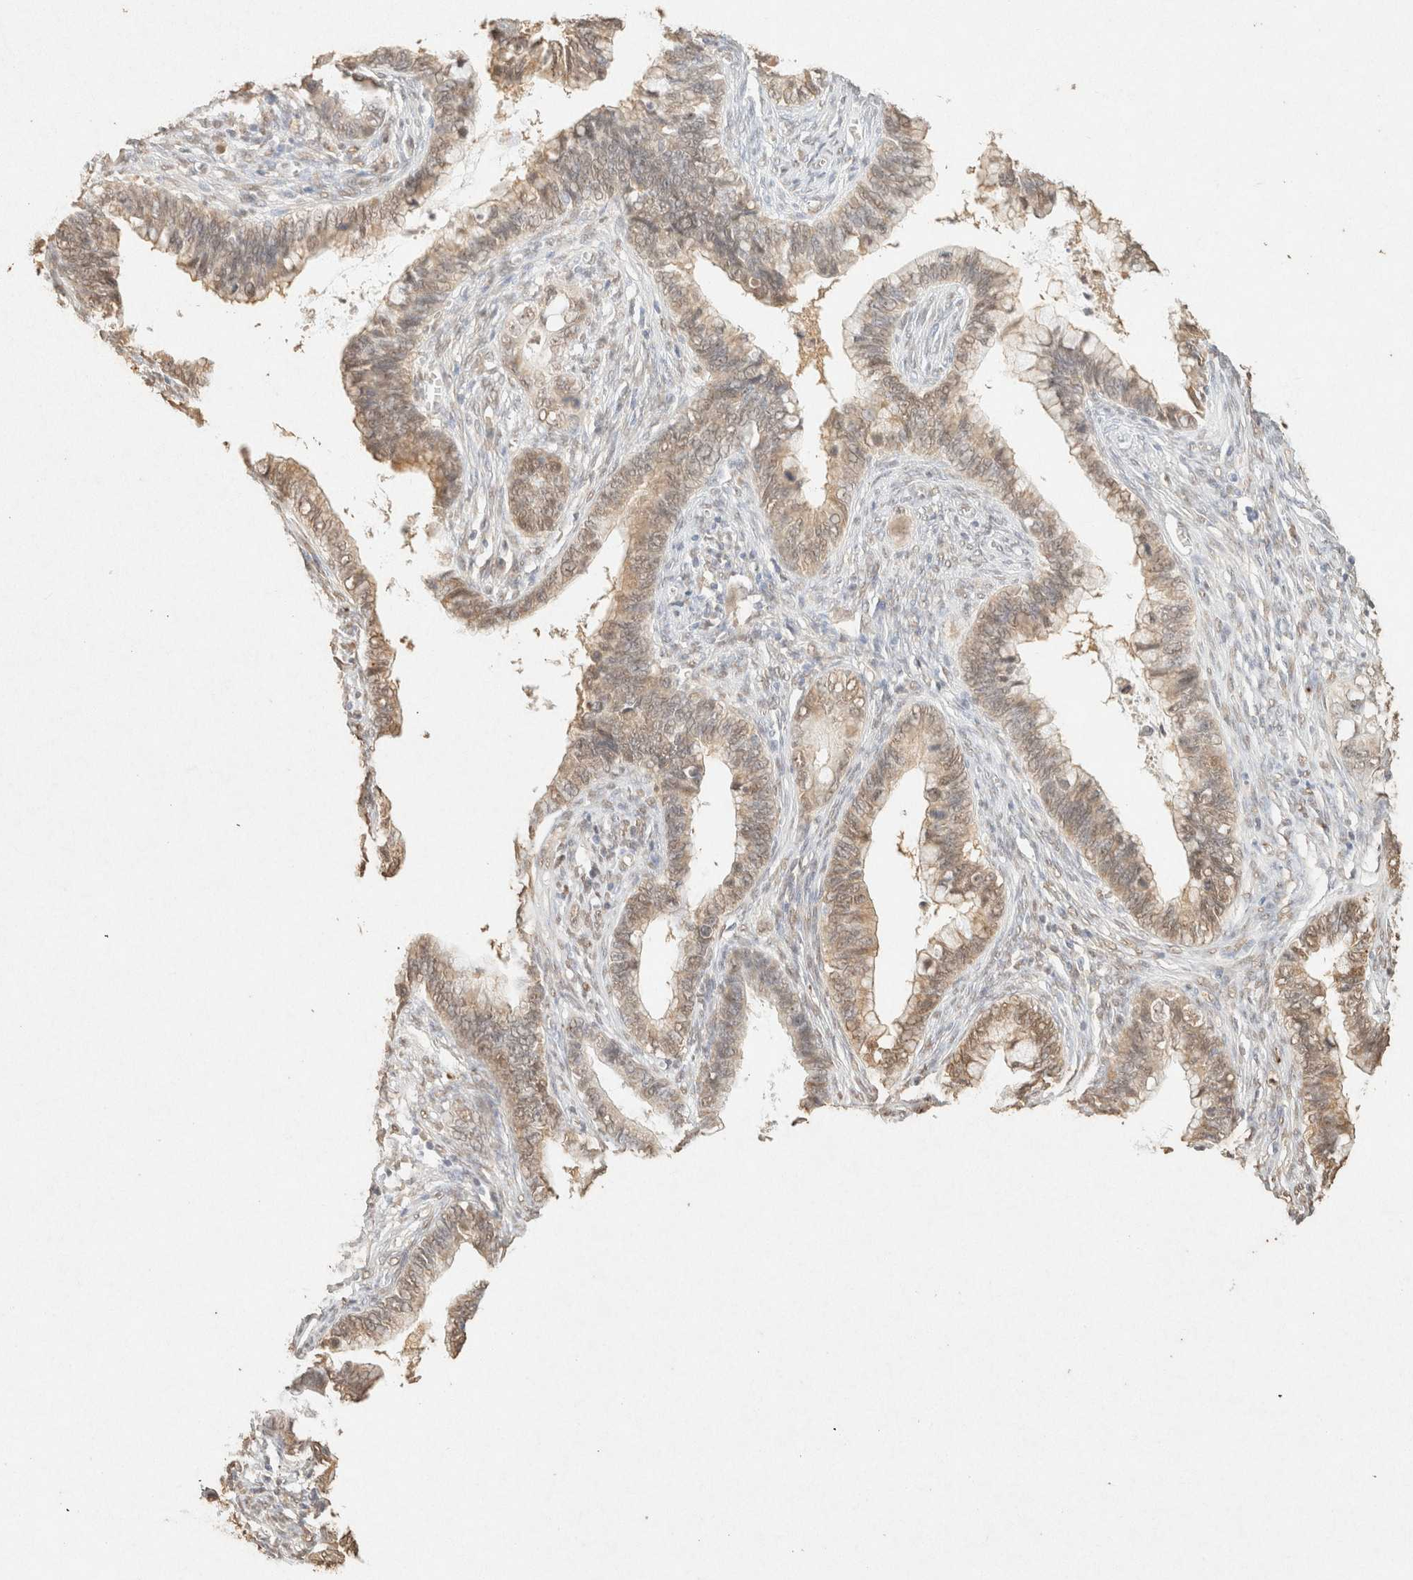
{"staining": {"intensity": "weak", "quantity": ">75%", "location": "cytoplasmic/membranous,nuclear"}, "tissue": "cervical cancer", "cell_type": "Tumor cells", "image_type": "cancer", "snomed": [{"axis": "morphology", "description": "Adenocarcinoma, NOS"}, {"axis": "topography", "description": "Cervix"}], "caption": "About >75% of tumor cells in cervical adenocarcinoma demonstrate weak cytoplasmic/membranous and nuclear protein positivity as visualized by brown immunohistochemical staining.", "gene": "S100A13", "patient": {"sex": "female", "age": 44}}